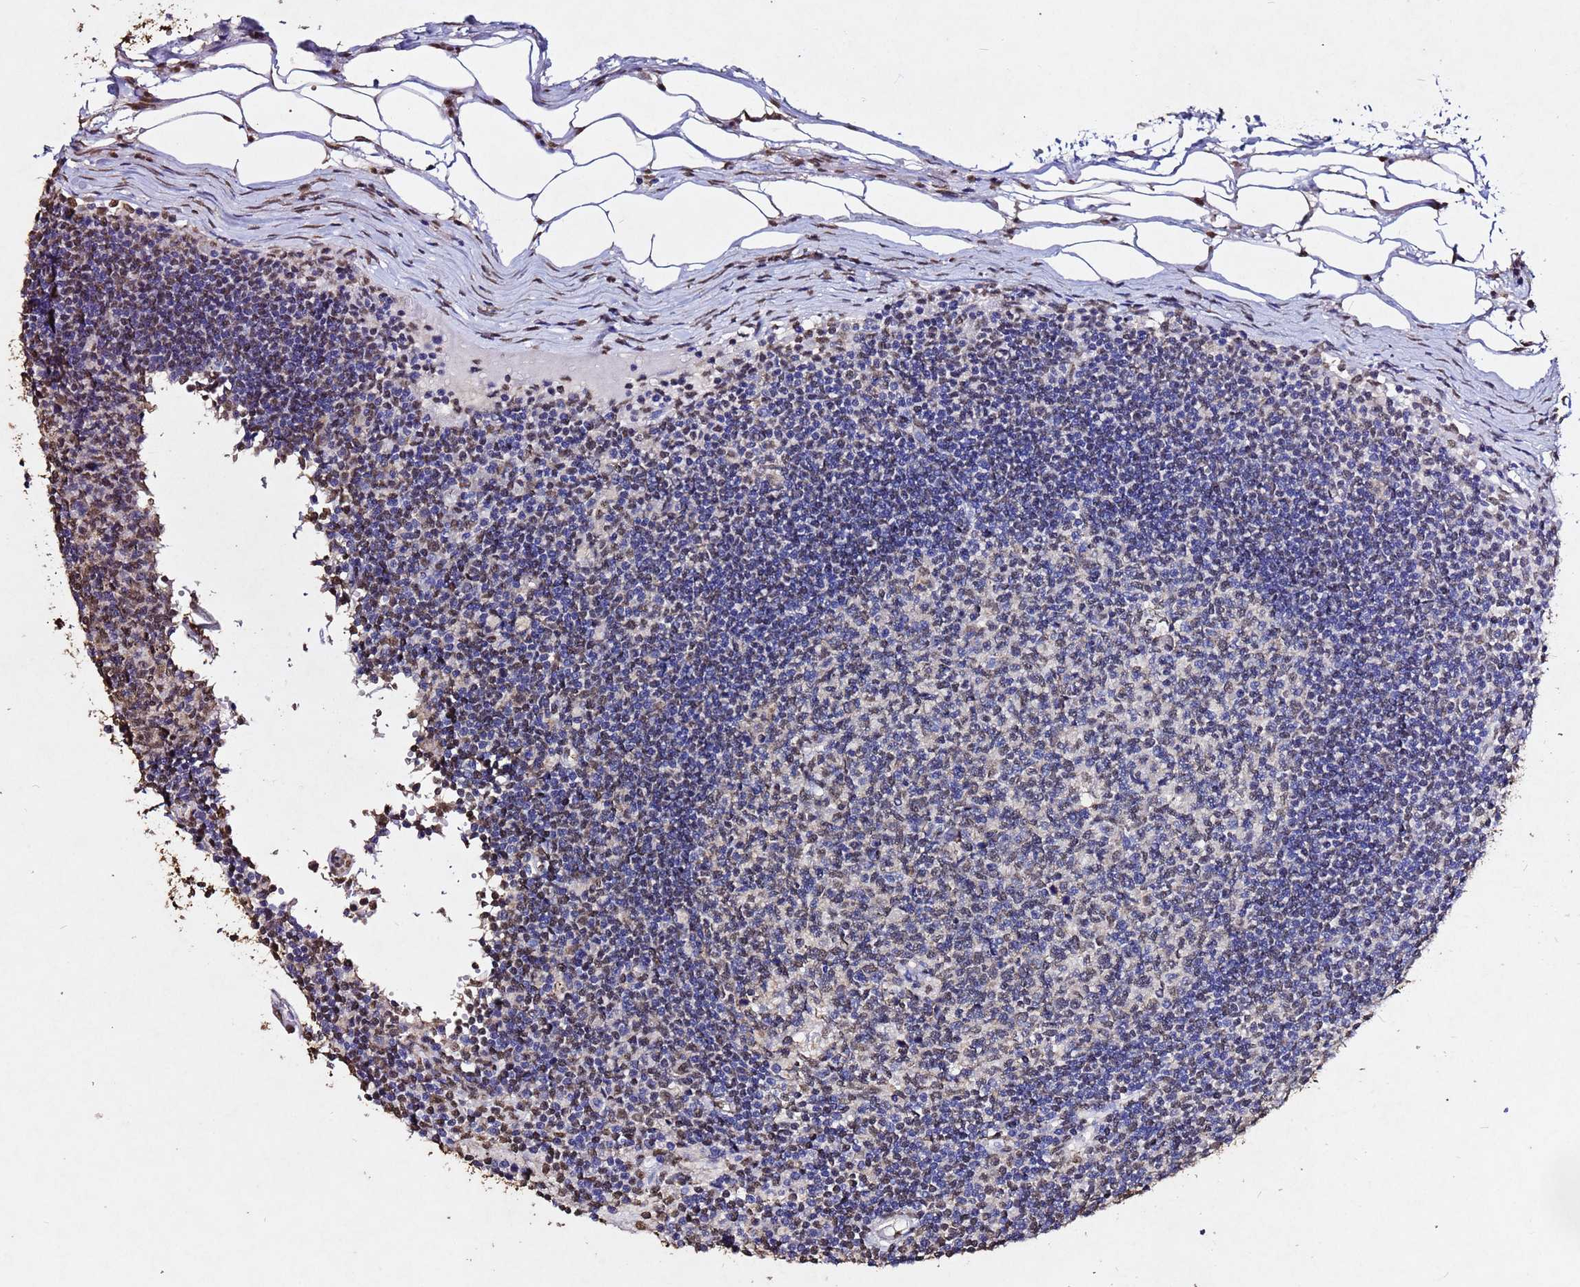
{"staining": {"intensity": "weak", "quantity": "<25%", "location": "cytoplasmic/membranous"}, "tissue": "lymph node", "cell_type": "Germinal center cells", "image_type": "normal", "snomed": [{"axis": "morphology", "description": "Adenocarcinoma, NOS"}, {"axis": "topography", "description": "Lymph node"}], "caption": "IHC photomicrograph of benign lymph node: human lymph node stained with DAB (3,3'-diaminobenzidine) reveals no significant protein expression in germinal center cells.", "gene": "MYOCD", "patient": {"sex": "female", "age": 62}}